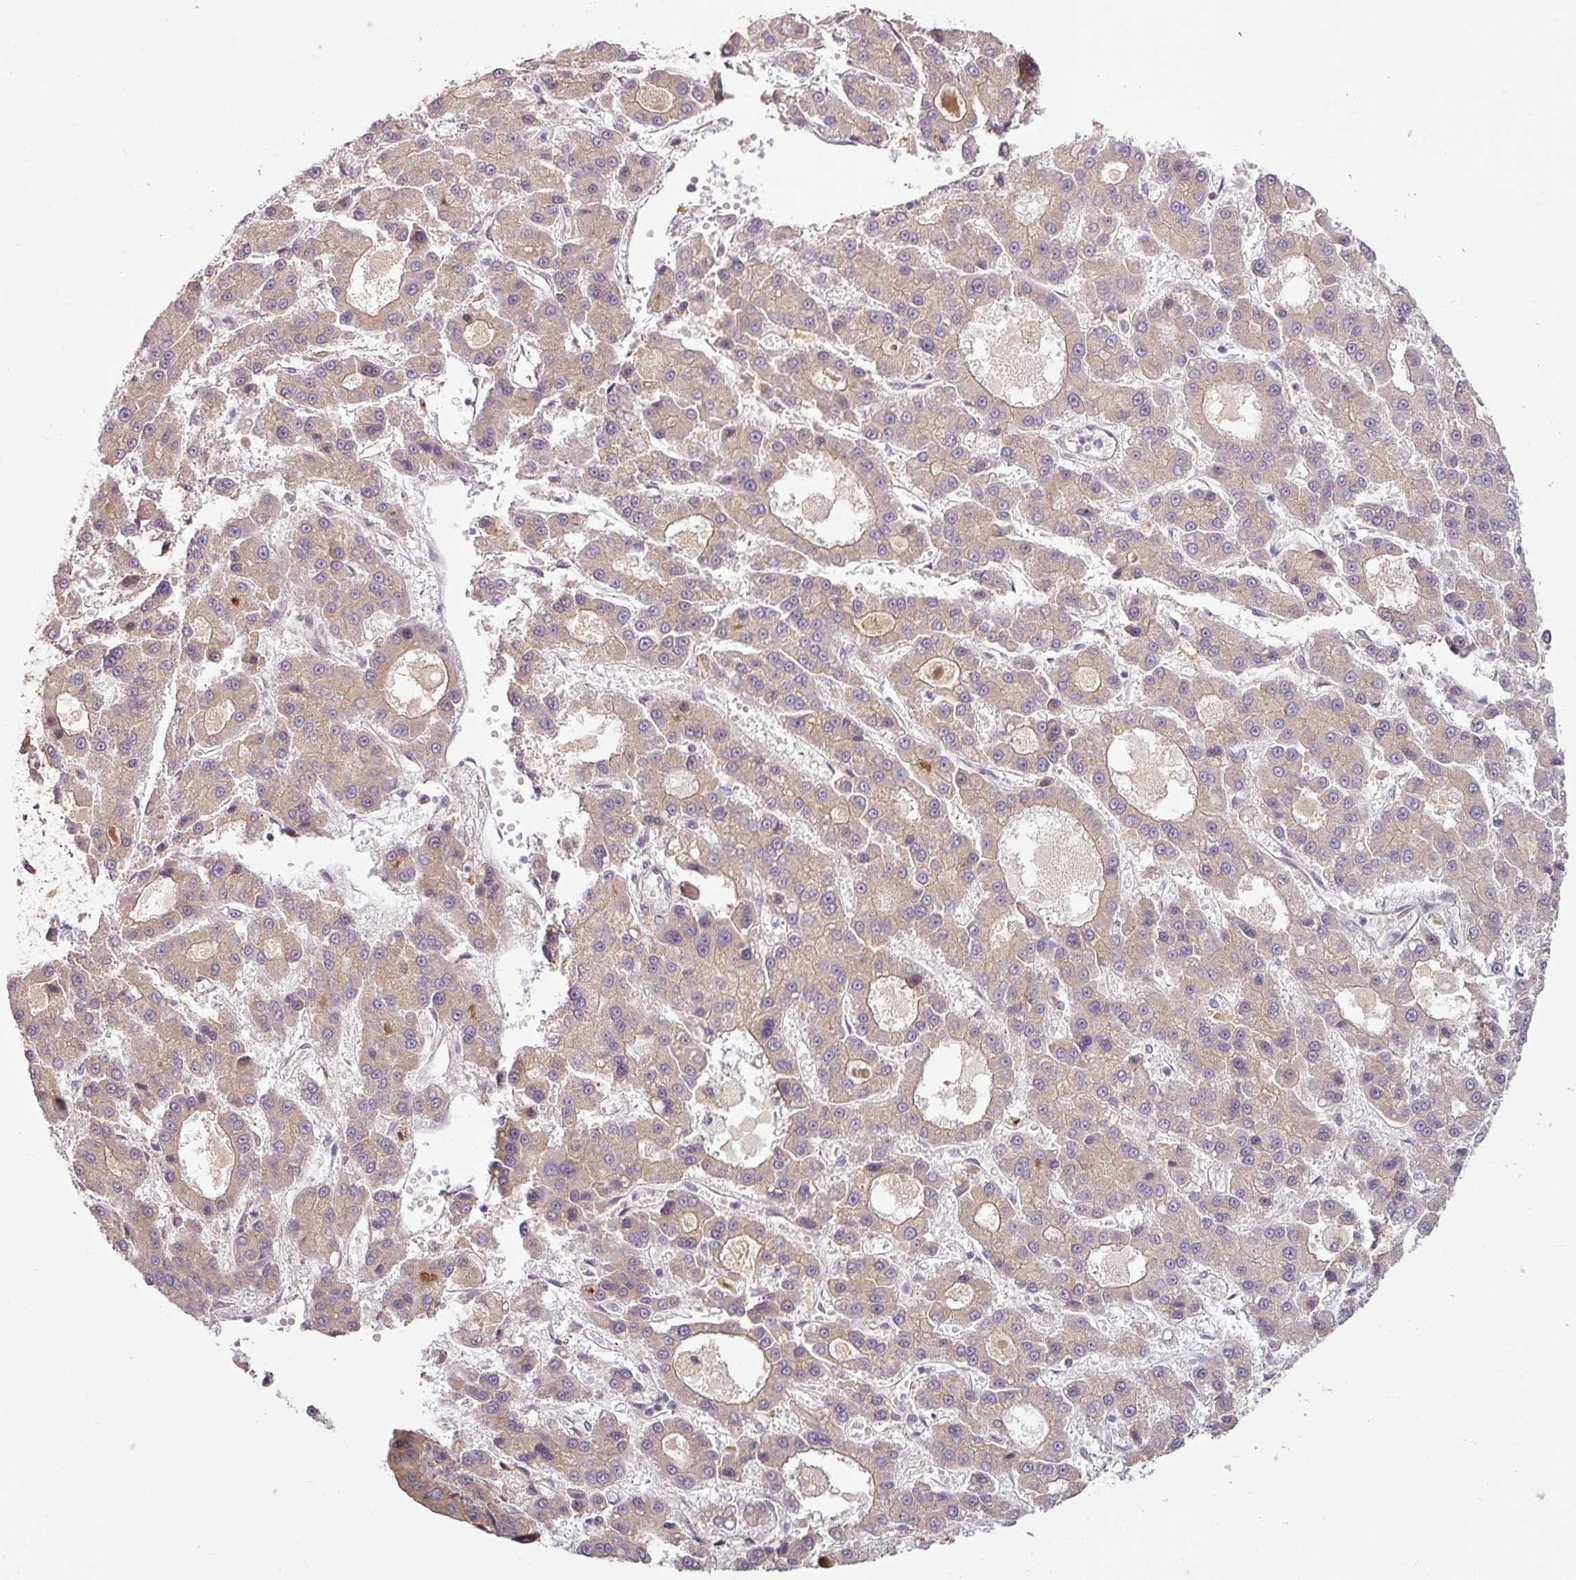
{"staining": {"intensity": "weak", "quantity": "<25%", "location": "cytoplasmic/membranous"}, "tissue": "liver cancer", "cell_type": "Tumor cells", "image_type": "cancer", "snomed": [{"axis": "morphology", "description": "Carcinoma, Hepatocellular, NOS"}, {"axis": "topography", "description": "Liver"}], "caption": "IHC of human liver cancer (hepatocellular carcinoma) demonstrates no staining in tumor cells.", "gene": "RNF31", "patient": {"sex": "male", "age": 70}}